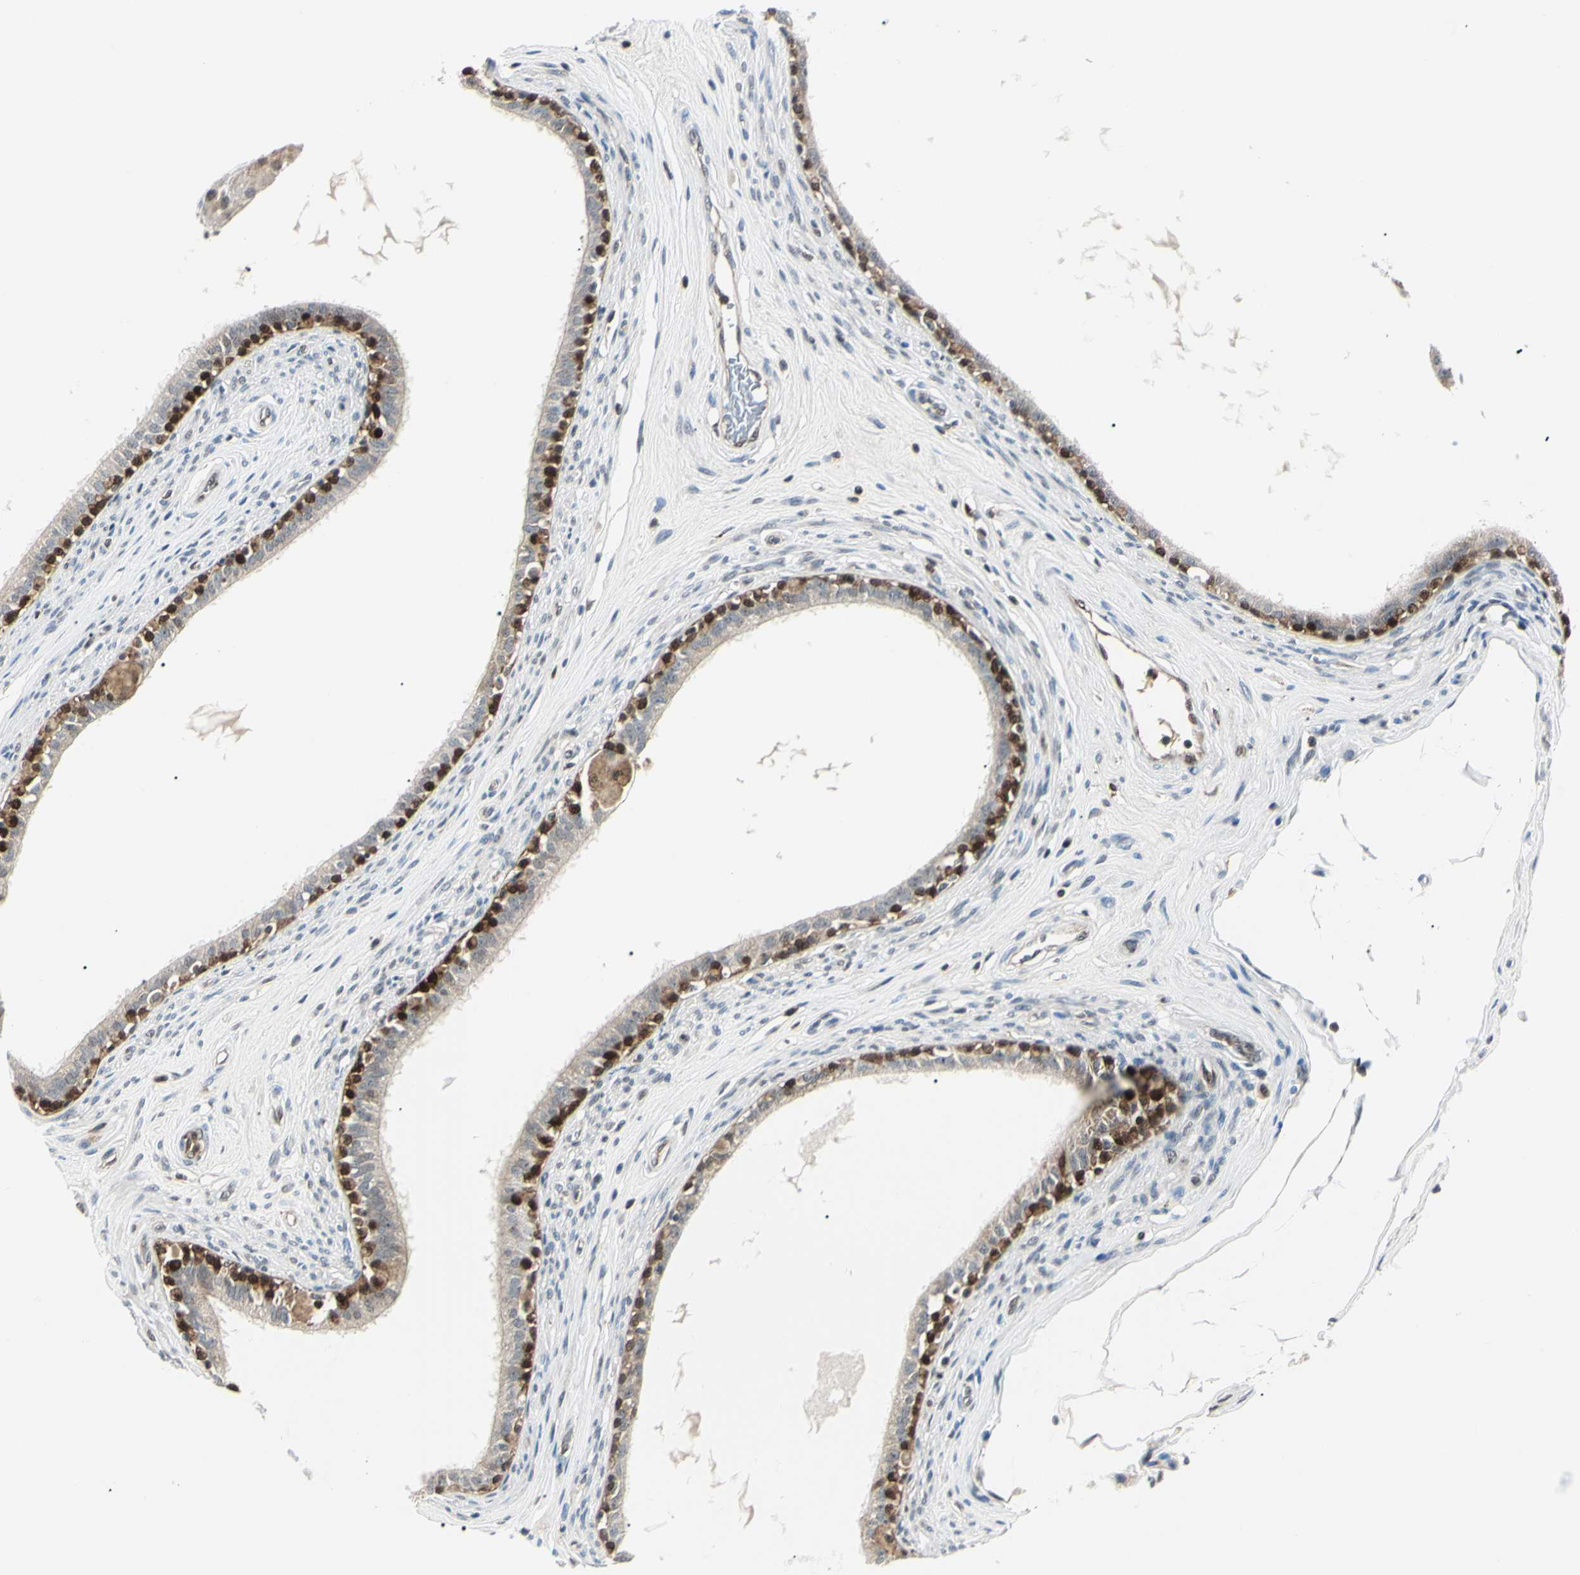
{"staining": {"intensity": "moderate", "quantity": ">75%", "location": "cytoplasmic/membranous,nuclear"}, "tissue": "epididymis", "cell_type": "Glandular cells", "image_type": "normal", "snomed": [{"axis": "morphology", "description": "Normal tissue, NOS"}, {"axis": "morphology", "description": "Inflammation, NOS"}, {"axis": "topography", "description": "Epididymis"}], "caption": "Immunohistochemistry (IHC) histopathology image of normal epididymis stained for a protein (brown), which exhibits medium levels of moderate cytoplasmic/membranous,nuclear staining in approximately >75% of glandular cells.", "gene": "PGK1", "patient": {"sex": "male", "age": 84}}